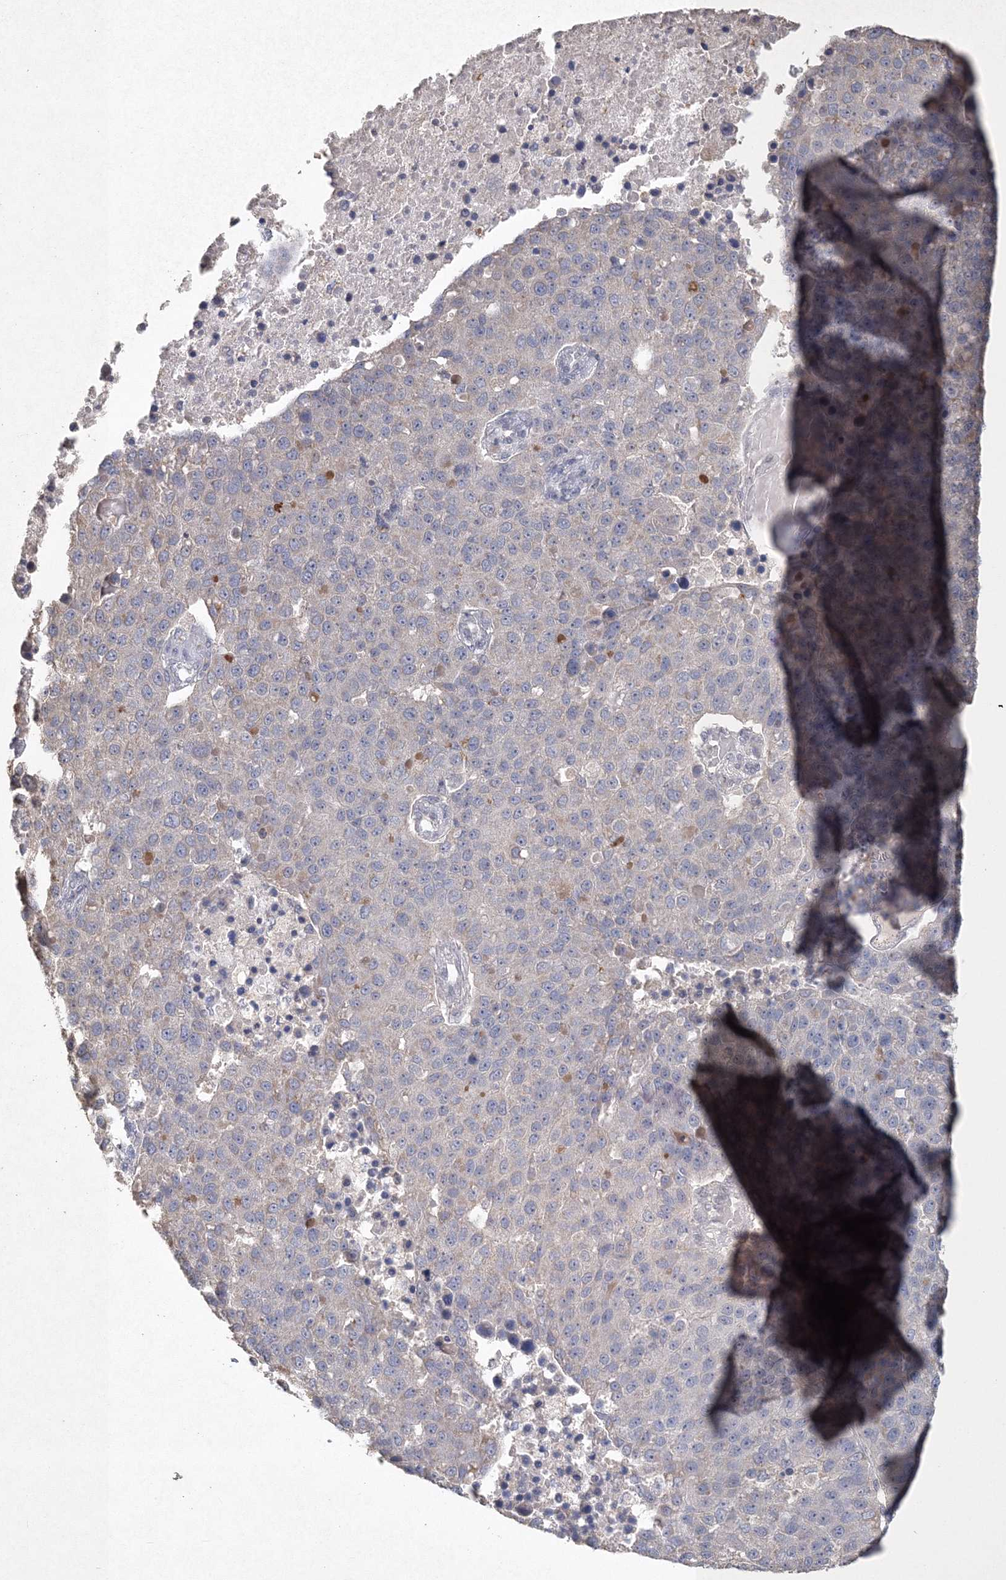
{"staining": {"intensity": "weak", "quantity": "<25%", "location": "cytoplasmic/membranous"}, "tissue": "pancreatic cancer", "cell_type": "Tumor cells", "image_type": "cancer", "snomed": [{"axis": "morphology", "description": "Adenocarcinoma, NOS"}, {"axis": "topography", "description": "Pancreas"}], "caption": "Immunohistochemistry (IHC) histopathology image of neoplastic tissue: pancreatic adenocarcinoma stained with DAB (3,3'-diaminobenzidine) displays no significant protein expression in tumor cells.", "gene": "UIMC1", "patient": {"sex": "female", "age": 61}}